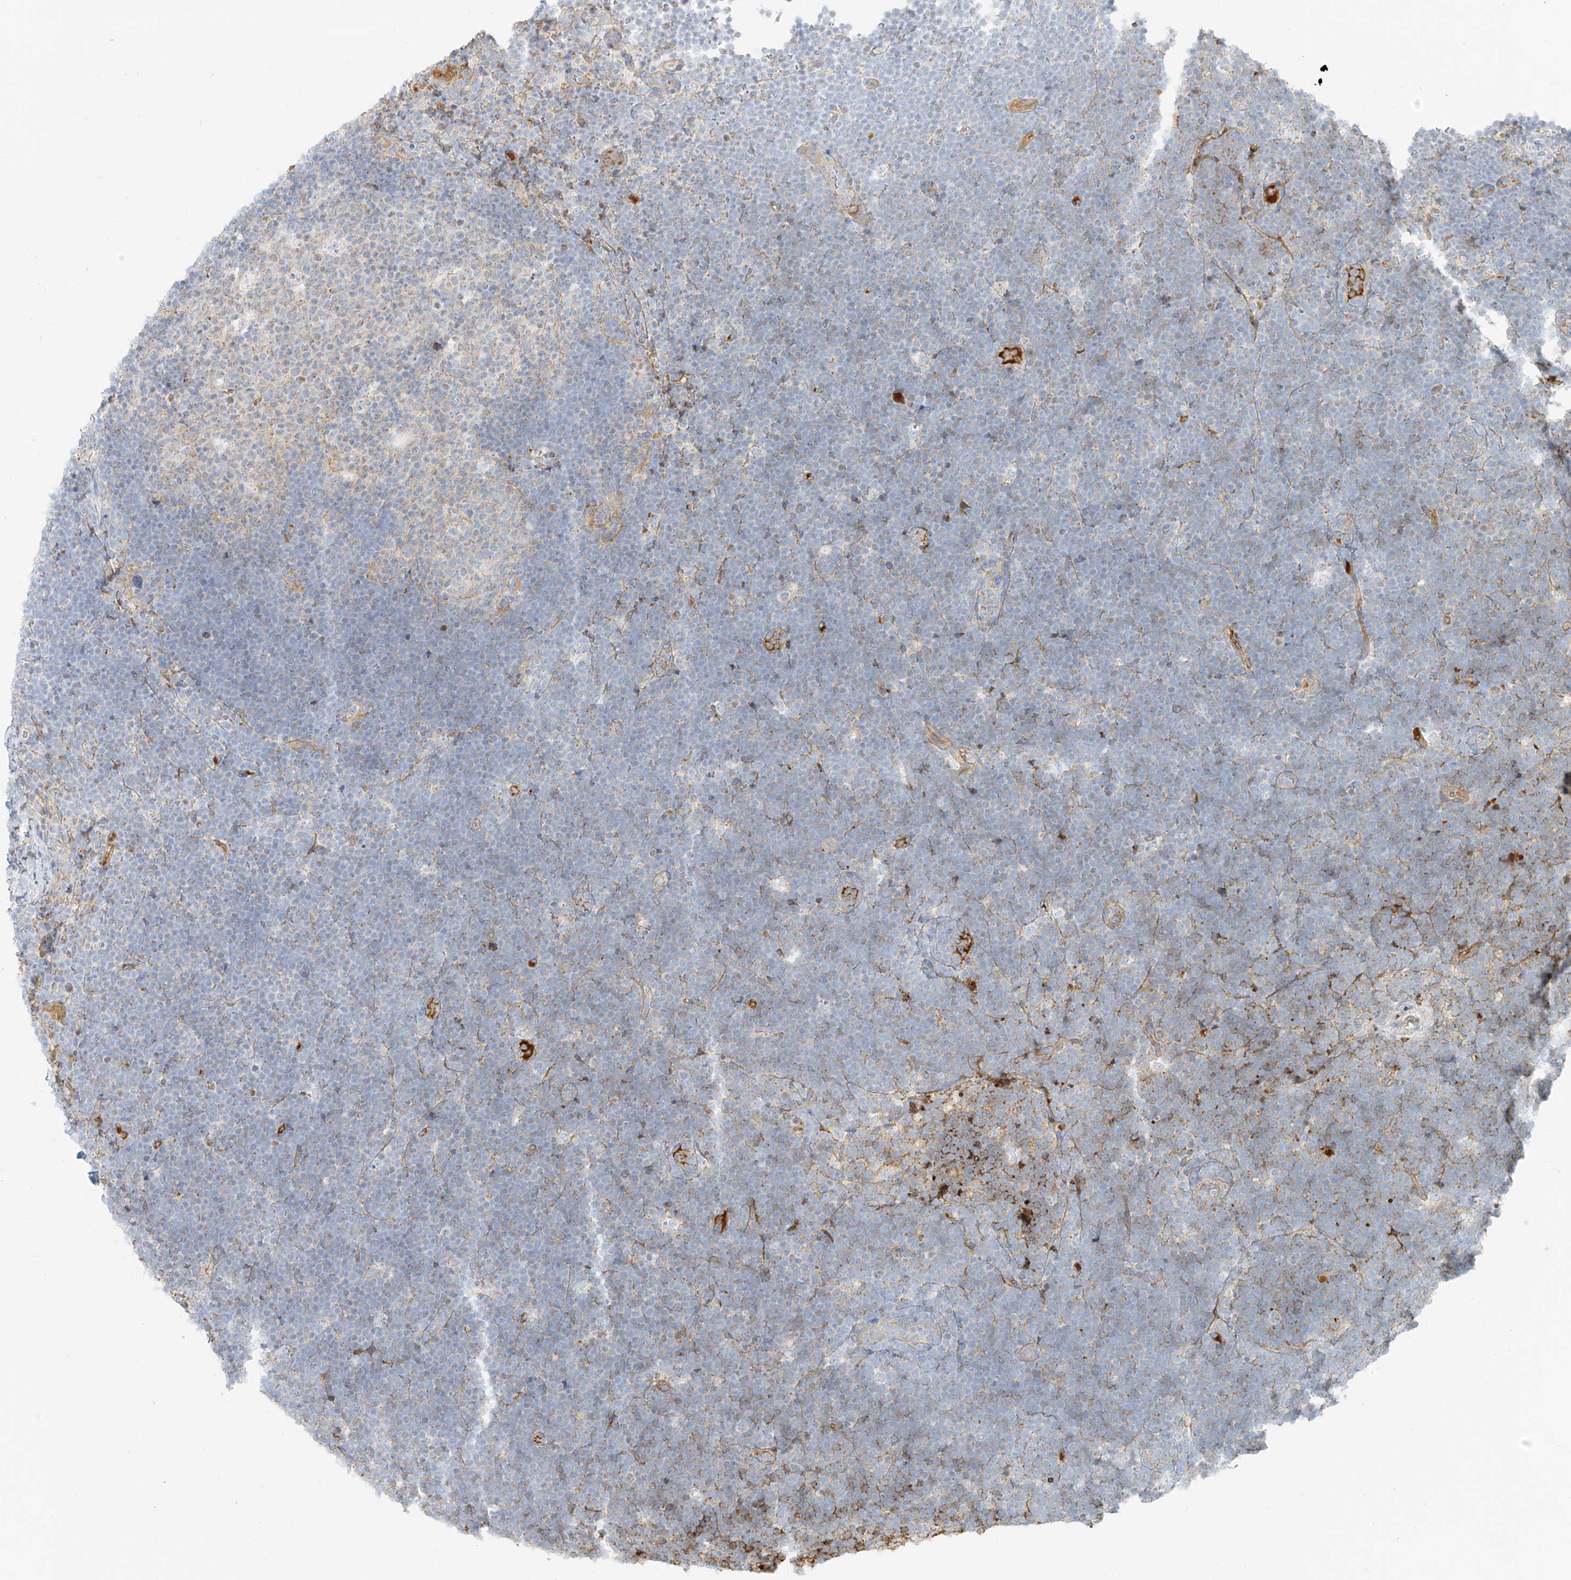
{"staining": {"intensity": "negative", "quantity": "none", "location": "none"}, "tissue": "lymphoma", "cell_type": "Tumor cells", "image_type": "cancer", "snomed": [{"axis": "morphology", "description": "Malignant lymphoma, non-Hodgkin's type, High grade"}, {"axis": "topography", "description": "Lymph node"}], "caption": "Protein analysis of lymphoma exhibits no significant staining in tumor cells.", "gene": "OCSTAMP", "patient": {"sex": "male", "age": 13}}